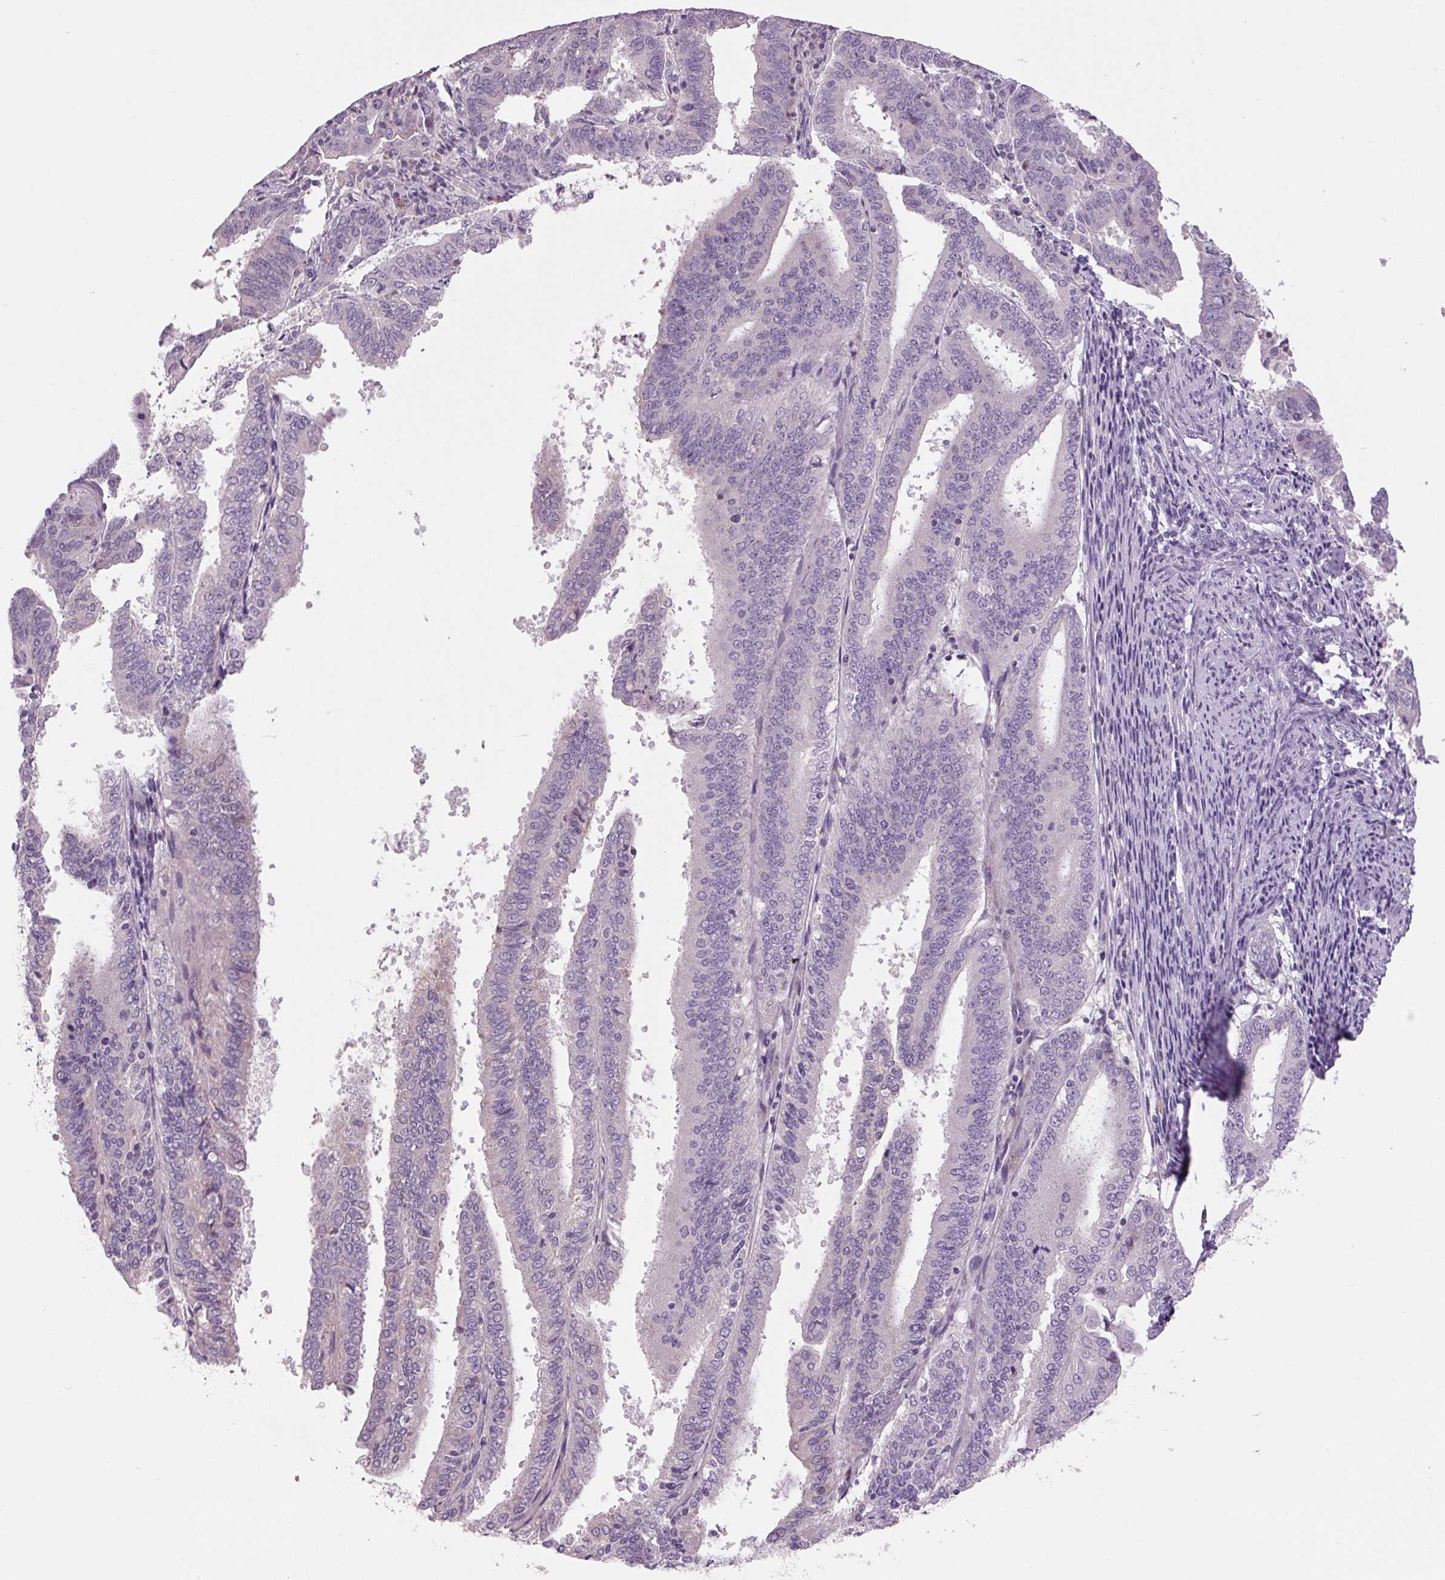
{"staining": {"intensity": "negative", "quantity": "none", "location": "none"}, "tissue": "endometrial cancer", "cell_type": "Tumor cells", "image_type": "cancer", "snomed": [{"axis": "morphology", "description": "Adenocarcinoma, NOS"}, {"axis": "topography", "description": "Endometrium"}], "caption": "Adenocarcinoma (endometrial) was stained to show a protein in brown. There is no significant expression in tumor cells.", "gene": "TMEM100", "patient": {"sex": "female", "age": 63}}